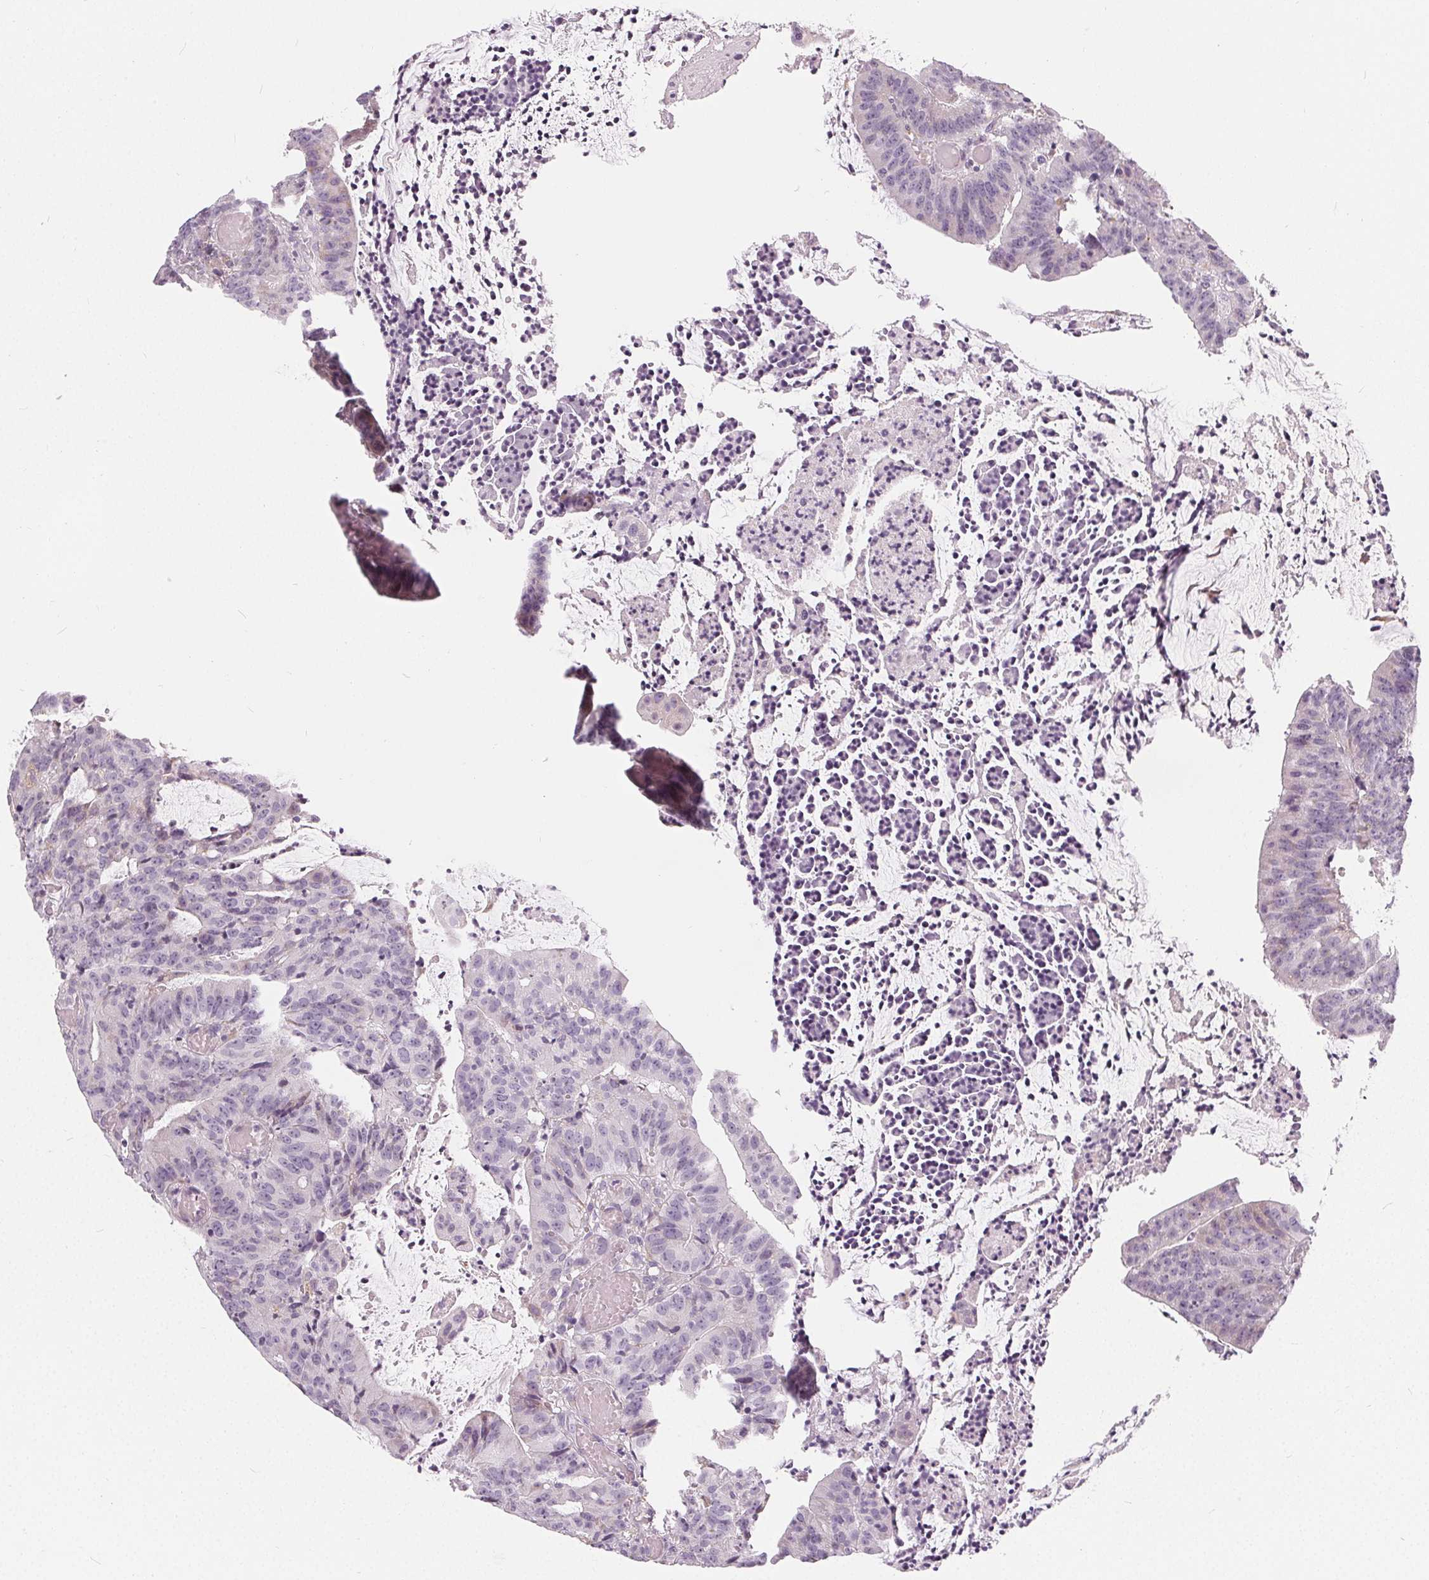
{"staining": {"intensity": "negative", "quantity": "none", "location": "none"}, "tissue": "colorectal cancer", "cell_type": "Tumor cells", "image_type": "cancer", "snomed": [{"axis": "morphology", "description": "Adenocarcinoma, NOS"}, {"axis": "topography", "description": "Colon"}], "caption": "A histopathology image of human colorectal adenocarcinoma is negative for staining in tumor cells.", "gene": "HOPX", "patient": {"sex": "female", "age": 78}}